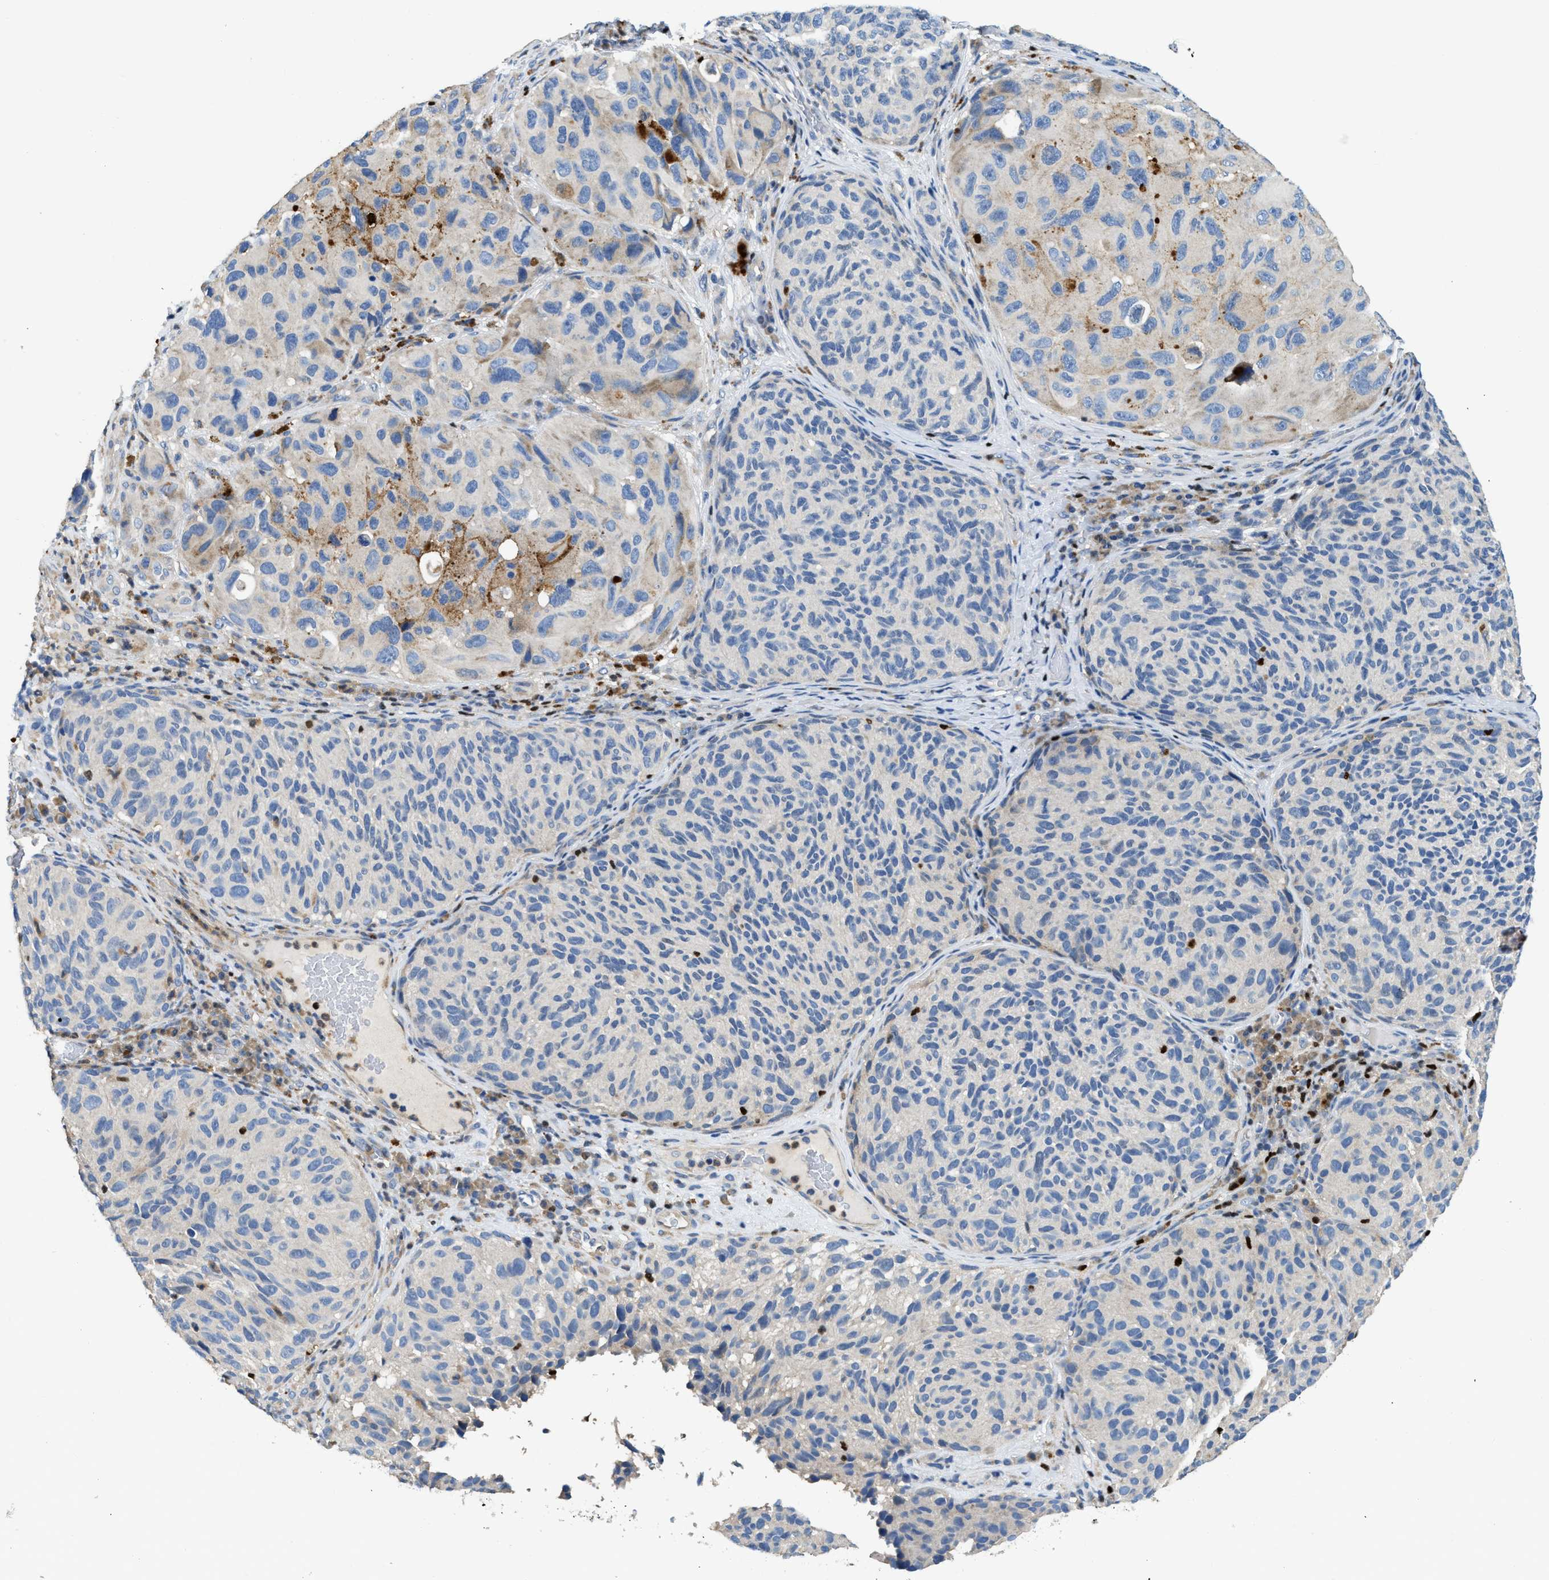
{"staining": {"intensity": "negative", "quantity": "none", "location": "none"}, "tissue": "melanoma", "cell_type": "Tumor cells", "image_type": "cancer", "snomed": [{"axis": "morphology", "description": "Malignant melanoma, NOS"}, {"axis": "topography", "description": "Skin"}], "caption": "Protein analysis of malignant melanoma reveals no significant positivity in tumor cells.", "gene": "TOX", "patient": {"sex": "female", "age": 73}}